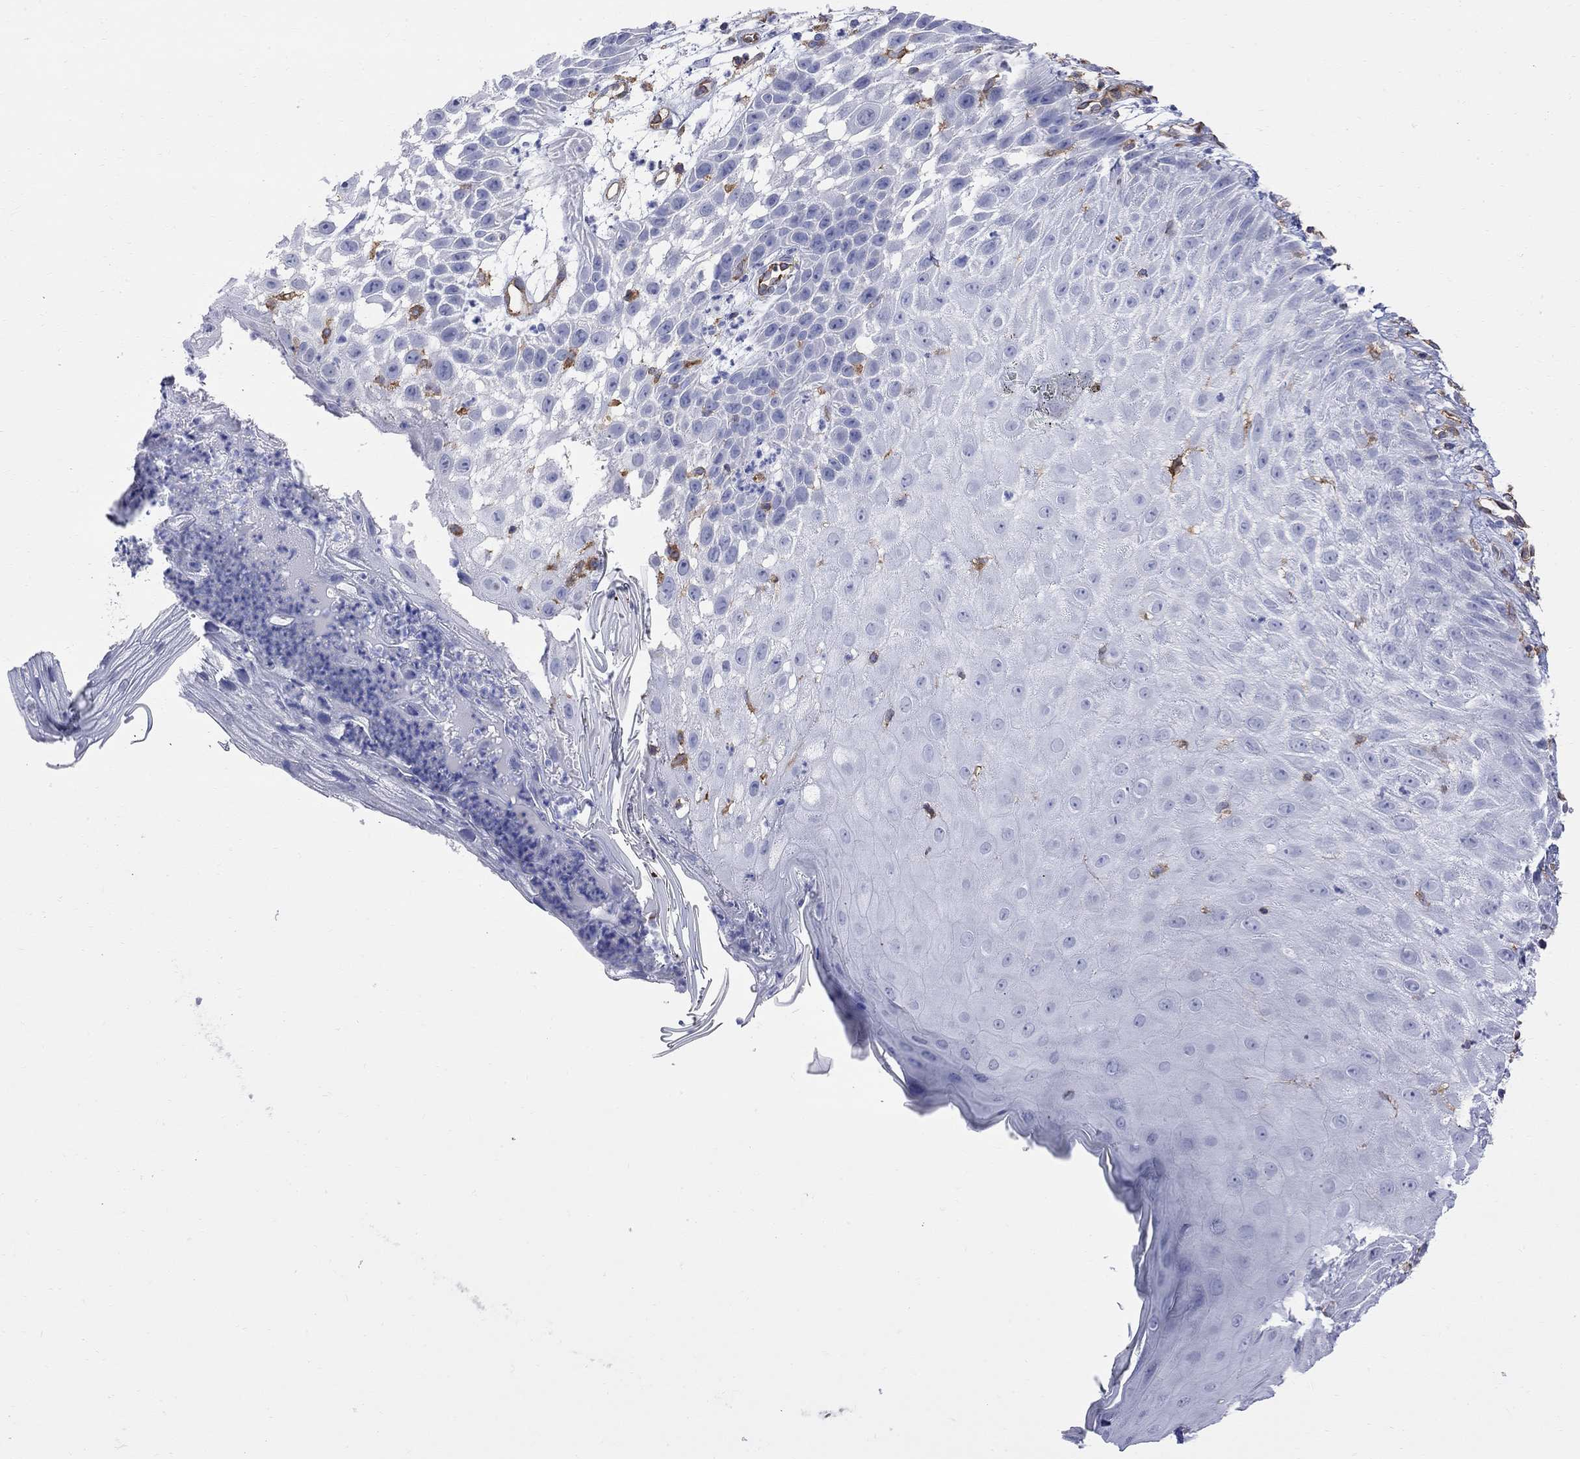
{"staining": {"intensity": "negative", "quantity": "none", "location": "none"}, "tissue": "skin cancer", "cell_type": "Tumor cells", "image_type": "cancer", "snomed": [{"axis": "morphology", "description": "Normal tissue, NOS"}, {"axis": "morphology", "description": "Squamous cell carcinoma, NOS"}, {"axis": "topography", "description": "Skin"}], "caption": "Immunohistochemical staining of human squamous cell carcinoma (skin) displays no significant positivity in tumor cells.", "gene": "ABI3", "patient": {"sex": "male", "age": 79}}